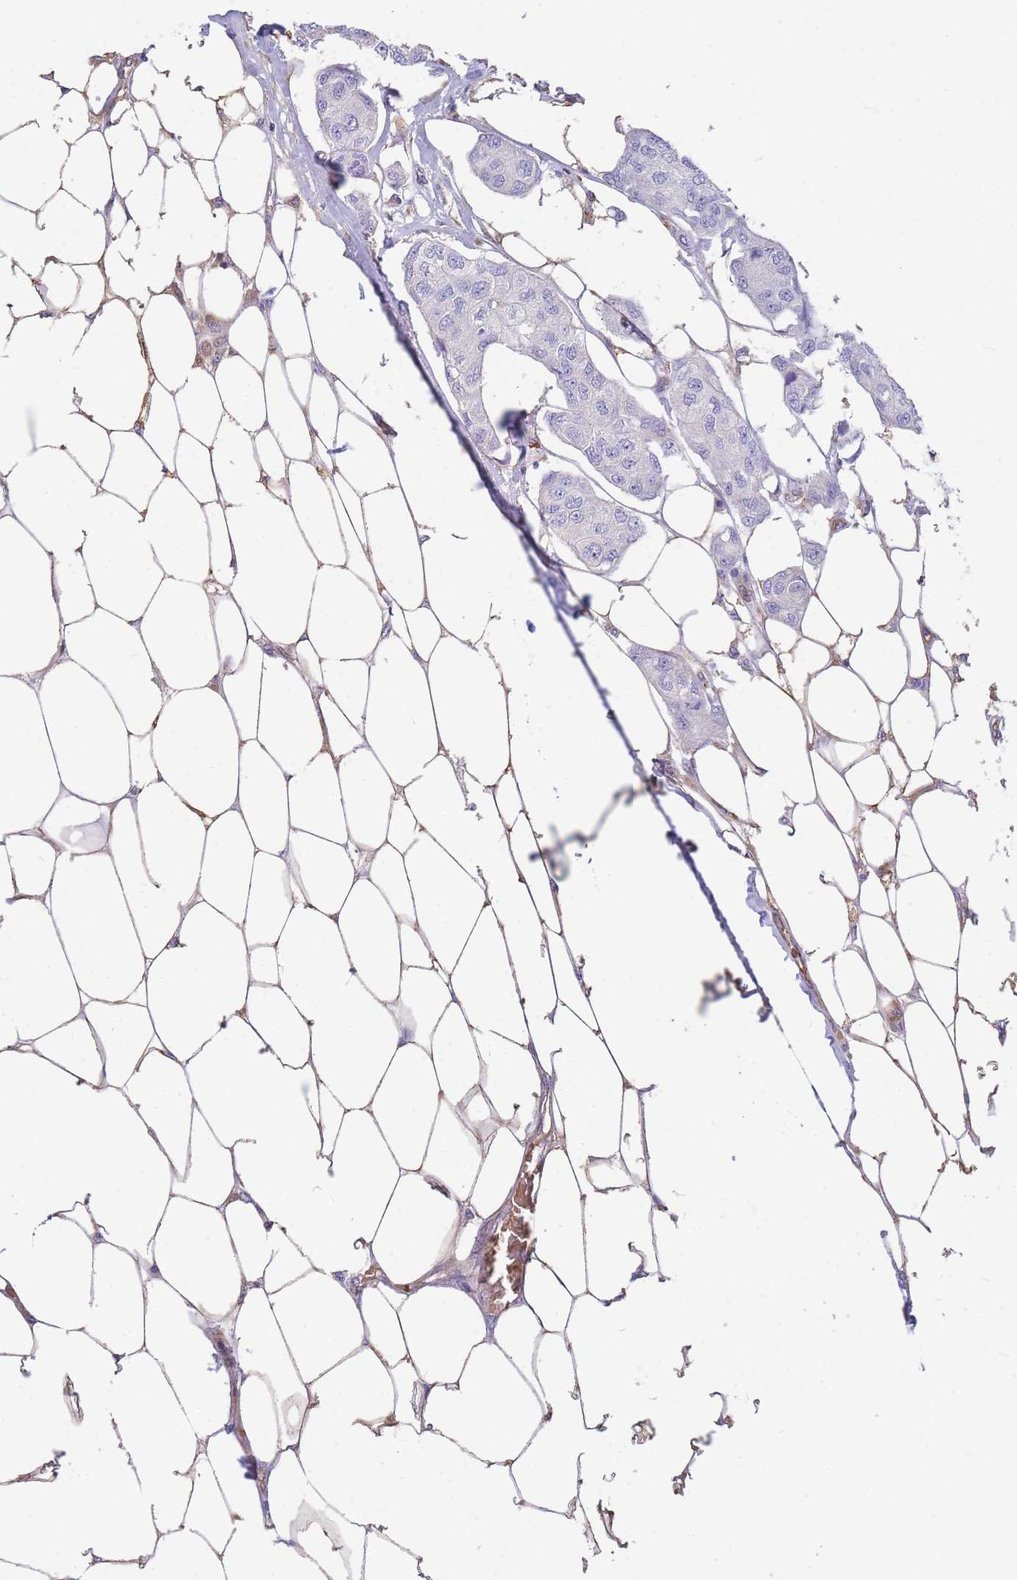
{"staining": {"intensity": "negative", "quantity": "none", "location": "none"}, "tissue": "breast cancer", "cell_type": "Tumor cells", "image_type": "cancer", "snomed": [{"axis": "morphology", "description": "Duct carcinoma"}, {"axis": "topography", "description": "Breast"}, {"axis": "topography", "description": "Lymph node"}], "caption": "DAB immunohistochemical staining of breast cancer (invasive ductal carcinoma) reveals no significant positivity in tumor cells.", "gene": "ANKRD53", "patient": {"sex": "female", "age": 80}}